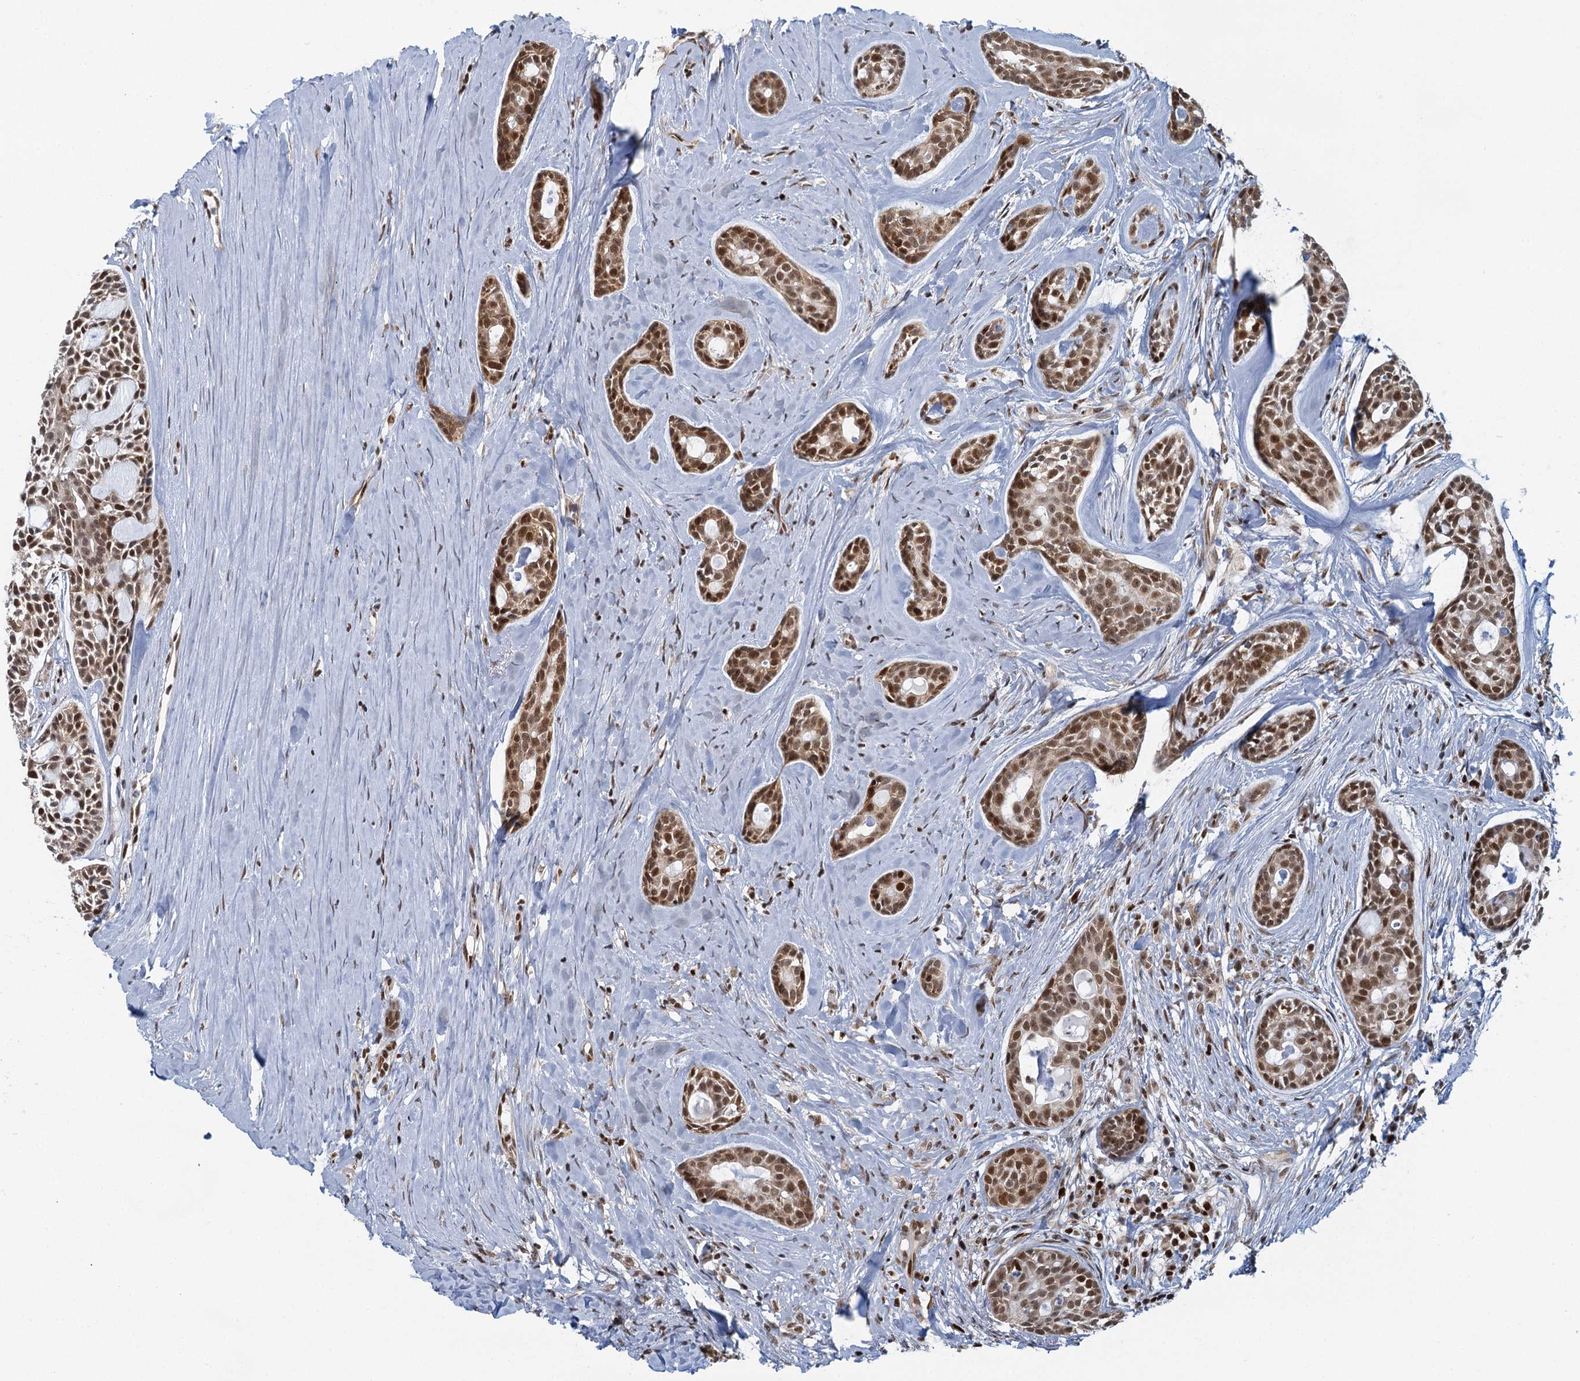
{"staining": {"intensity": "strong", "quantity": ">75%", "location": "nuclear"}, "tissue": "head and neck cancer", "cell_type": "Tumor cells", "image_type": "cancer", "snomed": [{"axis": "morphology", "description": "Adenocarcinoma, NOS"}, {"axis": "topography", "description": "Subcutis"}, {"axis": "topography", "description": "Head-Neck"}], "caption": "Immunohistochemical staining of human head and neck adenocarcinoma exhibits high levels of strong nuclear positivity in approximately >75% of tumor cells.", "gene": "GPATCH11", "patient": {"sex": "female", "age": 73}}